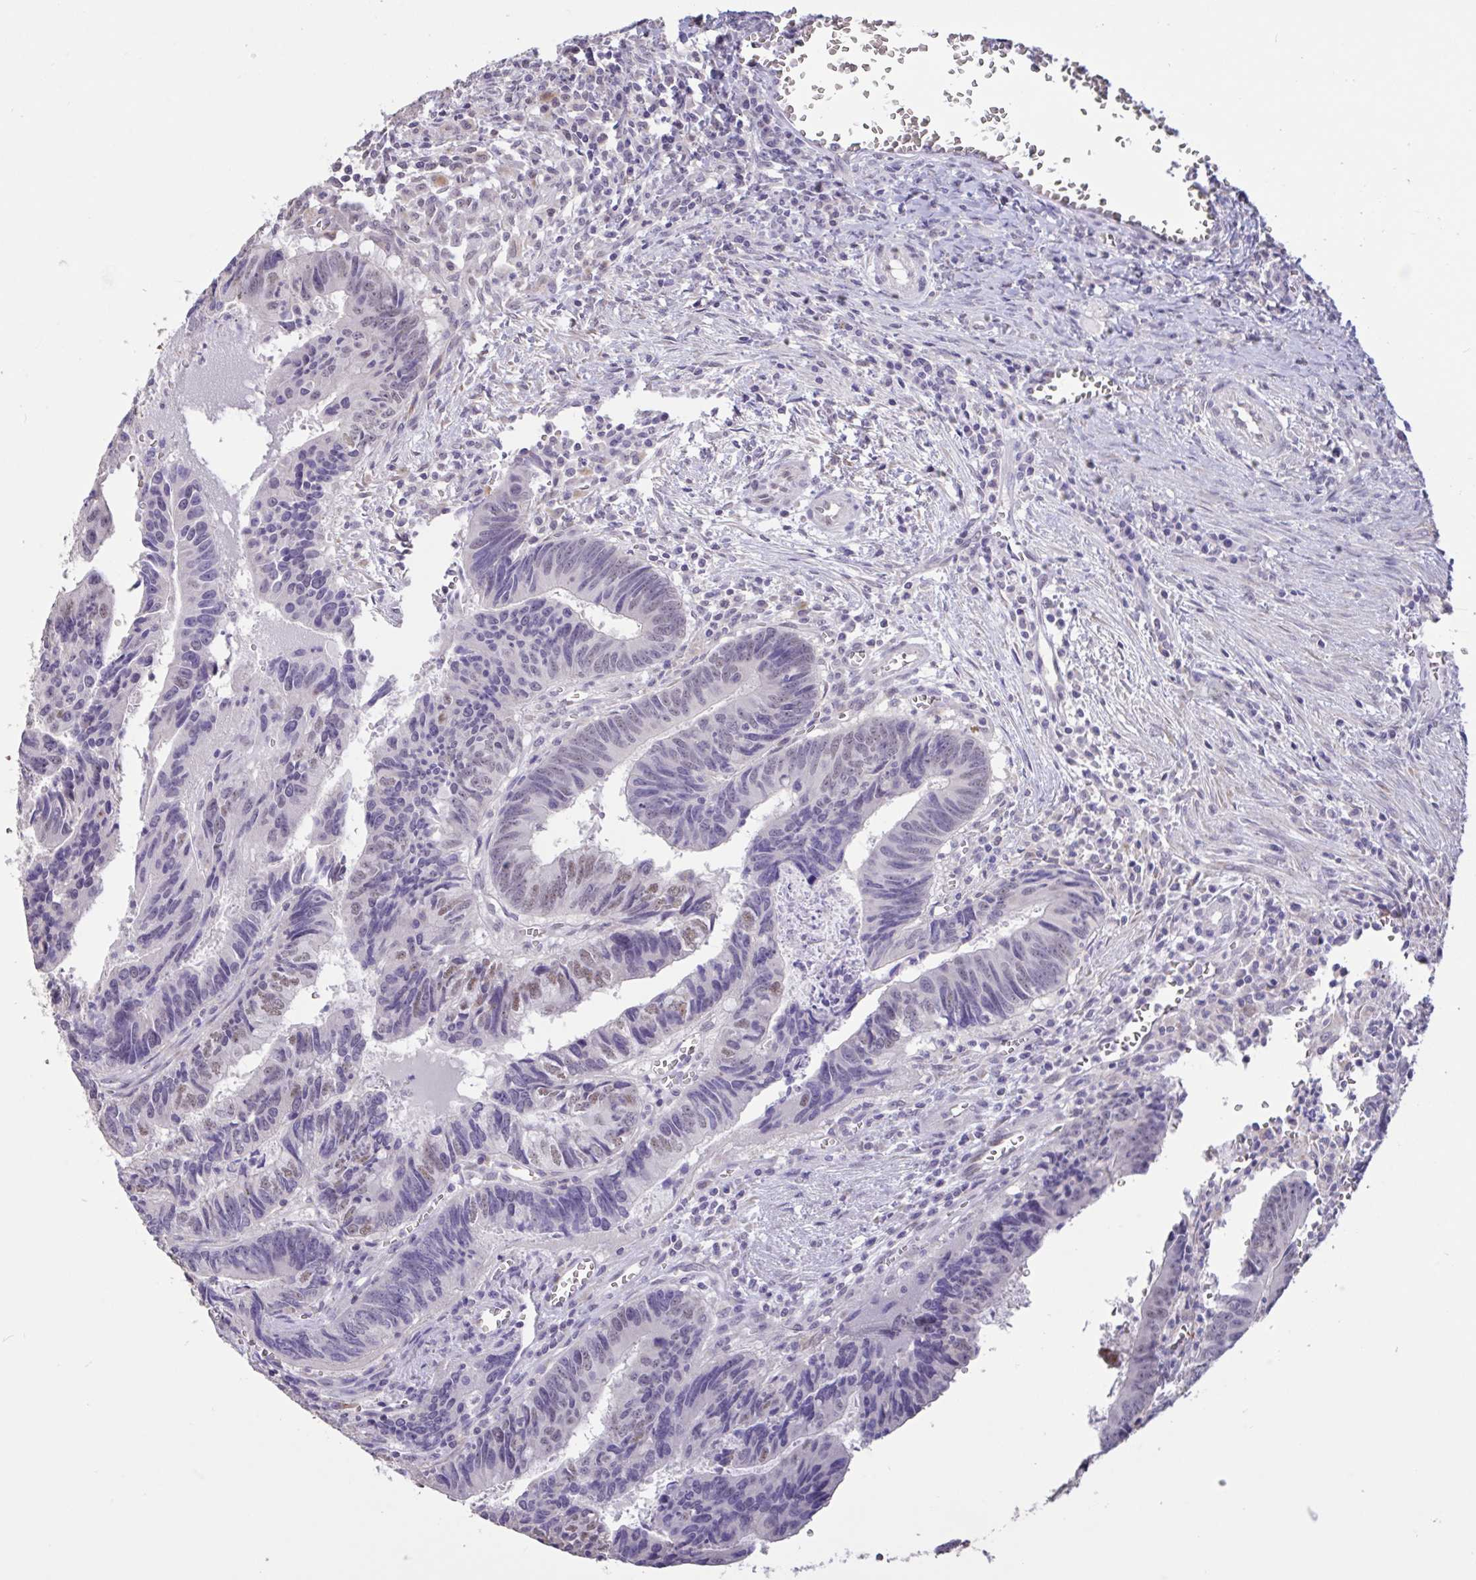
{"staining": {"intensity": "weak", "quantity": "<25%", "location": "nuclear"}, "tissue": "colorectal cancer", "cell_type": "Tumor cells", "image_type": "cancer", "snomed": [{"axis": "morphology", "description": "Adenocarcinoma, NOS"}, {"axis": "topography", "description": "Colon"}], "caption": "IHC micrograph of colorectal adenocarcinoma stained for a protein (brown), which reveals no positivity in tumor cells.", "gene": "DDX39A", "patient": {"sex": "male", "age": 86}}